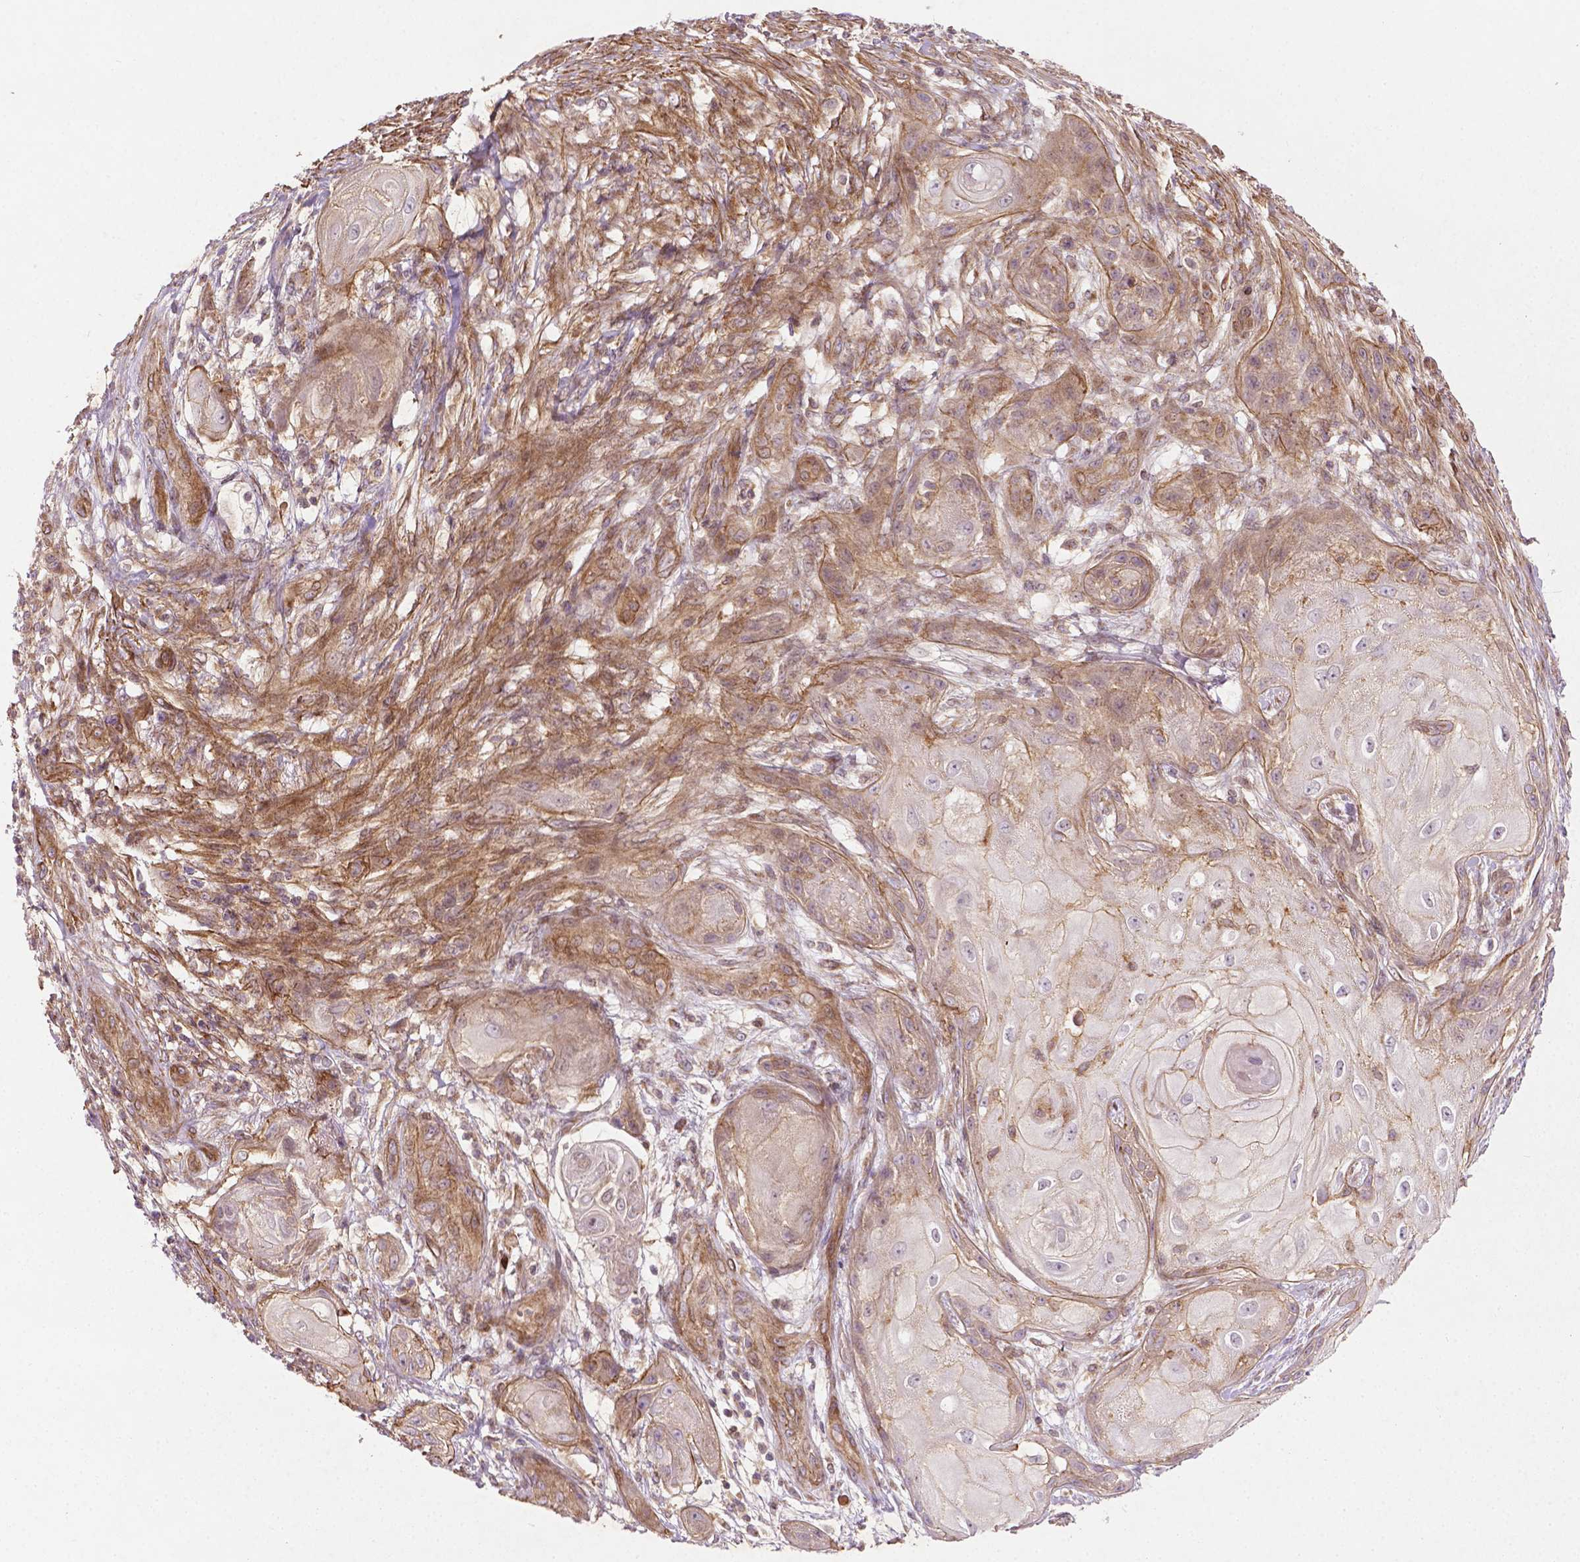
{"staining": {"intensity": "negative", "quantity": "none", "location": "none"}, "tissue": "skin cancer", "cell_type": "Tumor cells", "image_type": "cancer", "snomed": [{"axis": "morphology", "description": "Squamous cell carcinoma, NOS"}, {"axis": "topography", "description": "Skin"}], "caption": "High magnification brightfield microscopy of skin cancer stained with DAB (3,3'-diaminobenzidine) (brown) and counterstained with hematoxylin (blue): tumor cells show no significant staining.", "gene": "TCHP", "patient": {"sex": "male", "age": 62}}